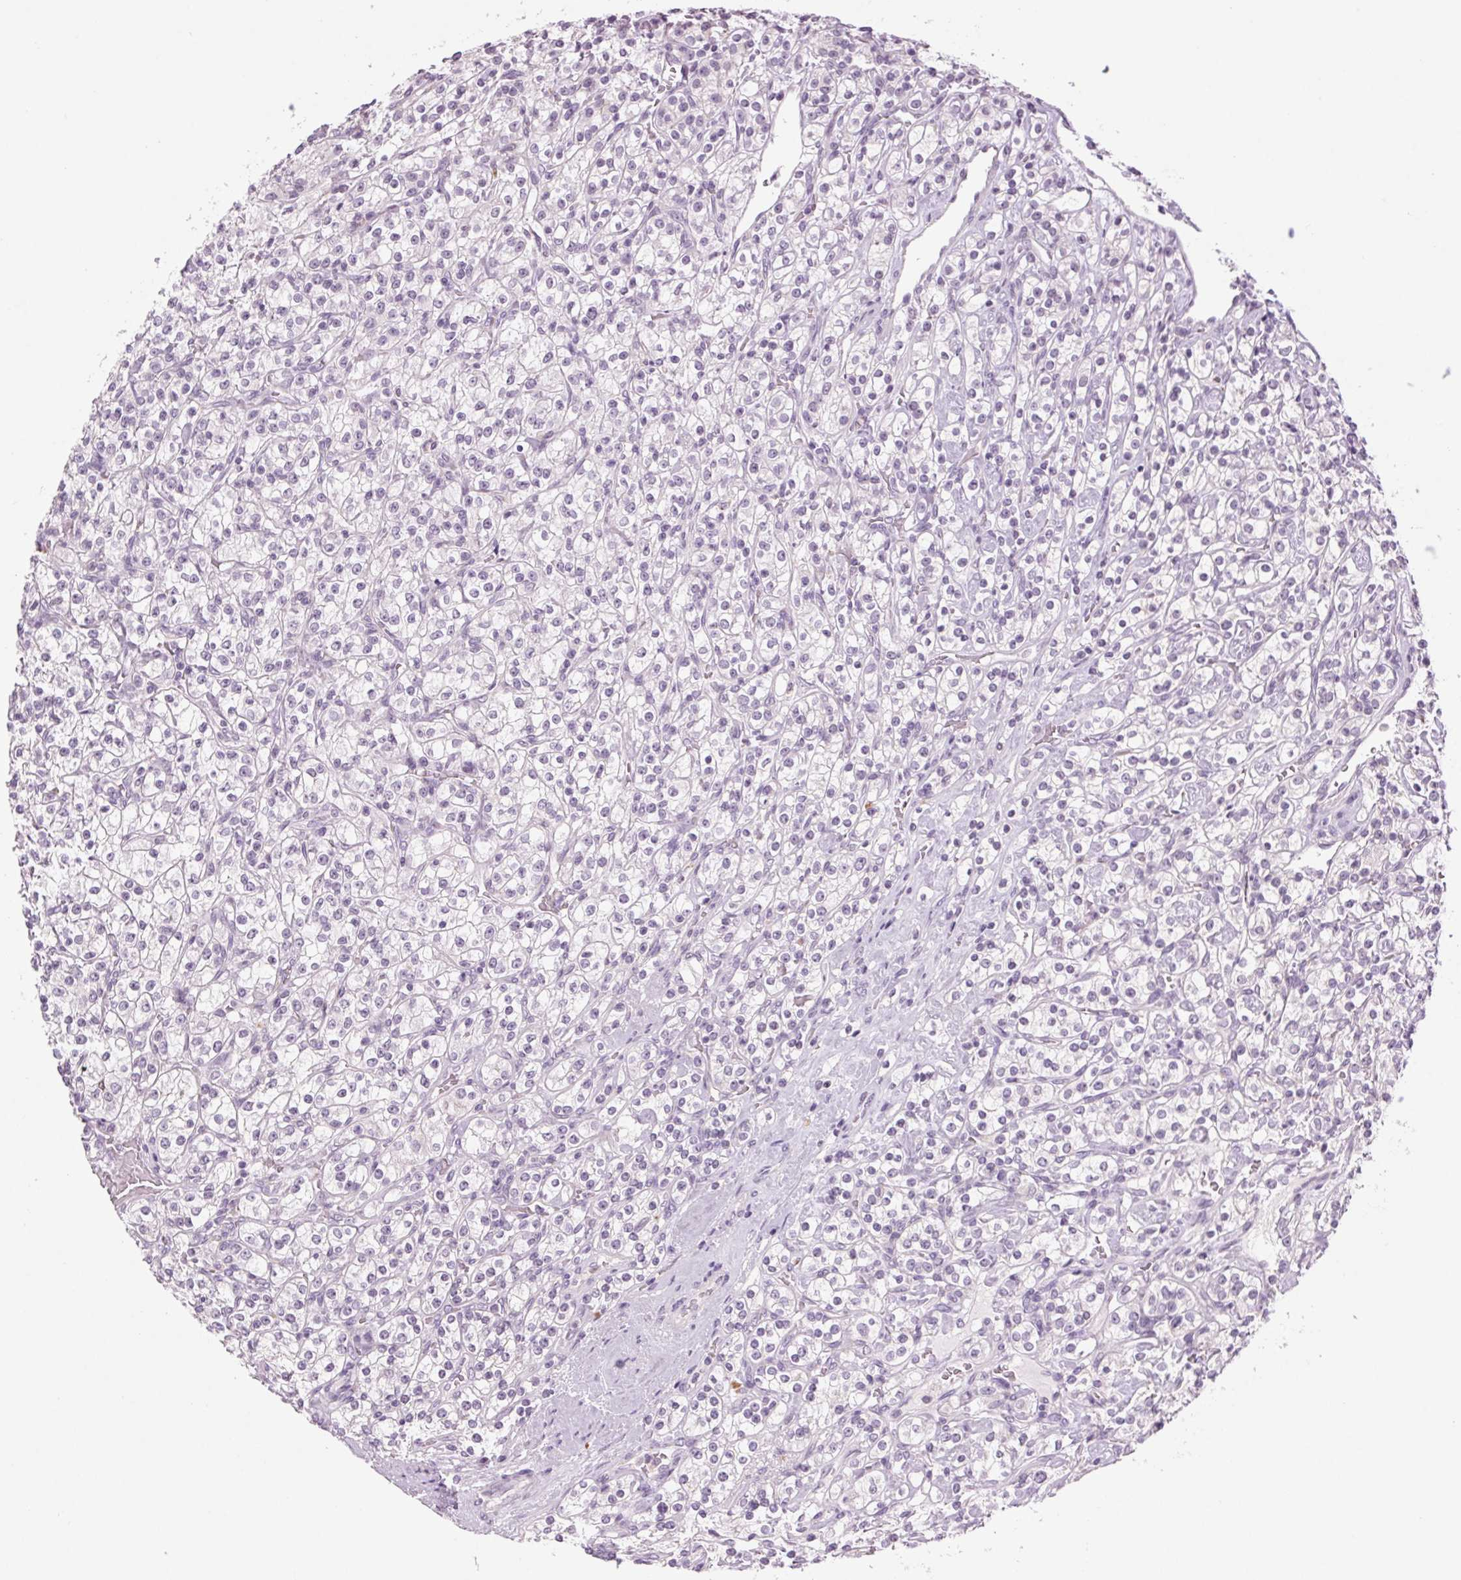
{"staining": {"intensity": "negative", "quantity": "none", "location": "none"}, "tissue": "renal cancer", "cell_type": "Tumor cells", "image_type": "cancer", "snomed": [{"axis": "morphology", "description": "Adenocarcinoma, NOS"}, {"axis": "topography", "description": "Kidney"}], "caption": "High power microscopy micrograph of an immunohistochemistry (IHC) histopathology image of renal cancer, revealing no significant staining in tumor cells. The staining is performed using DAB brown chromogen with nuclei counter-stained in using hematoxylin.", "gene": "MPO", "patient": {"sex": "male", "age": 77}}